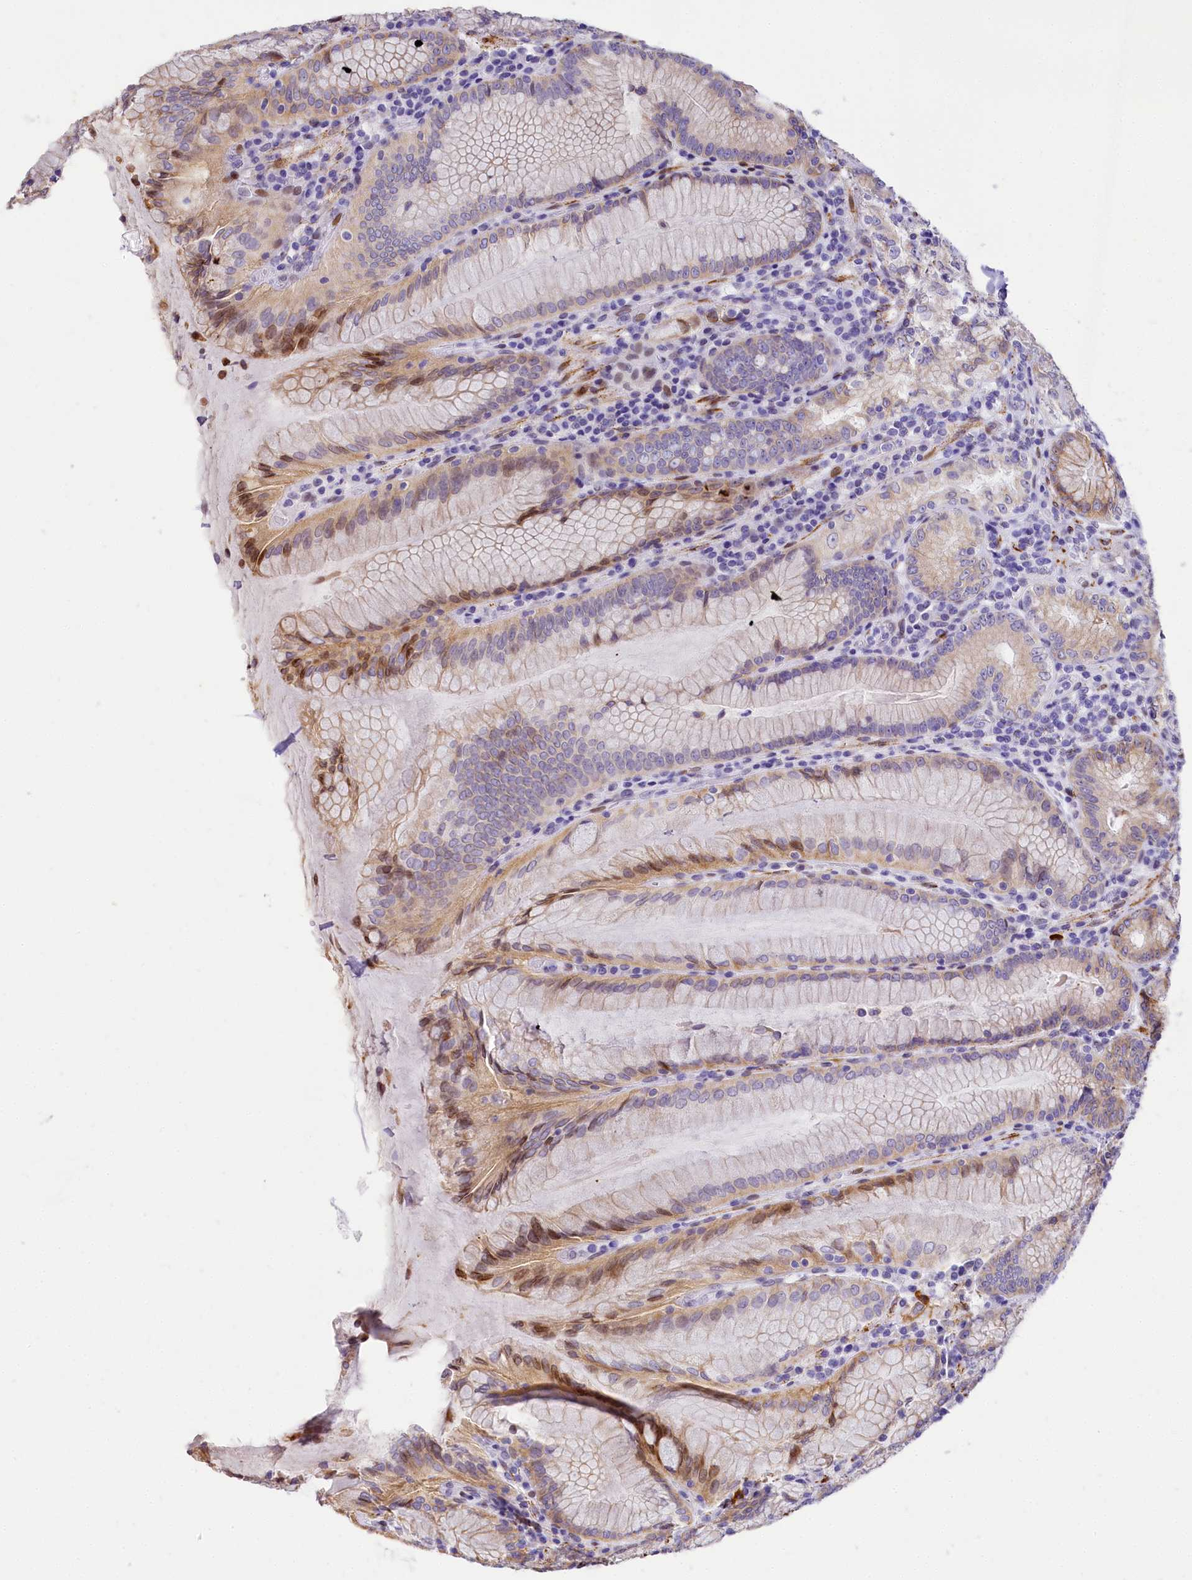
{"staining": {"intensity": "moderate", "quantity": "<25%", "location": "nuclear"}, "tissue": "stomach", "cell_type": "Glandular cells", "image_type": "normal", "snomed": [{"axis": "morphology", "description": "Normal tissue, NOS"}, {"axis": "topography", "description": "Stomach, upper"}, {"axis": "topography", "description": "Stomach, lower"}], "caption": "Stomach was stained to show a protein in brown. There is low levels of moderate nuclear staining in approximately <25% of glandular cells. (brown staining indicates protein expression, while blue staining denotes nuclei).", "gene": "PPIP5K2", "patient": {"sex": "female", "age": 76}}